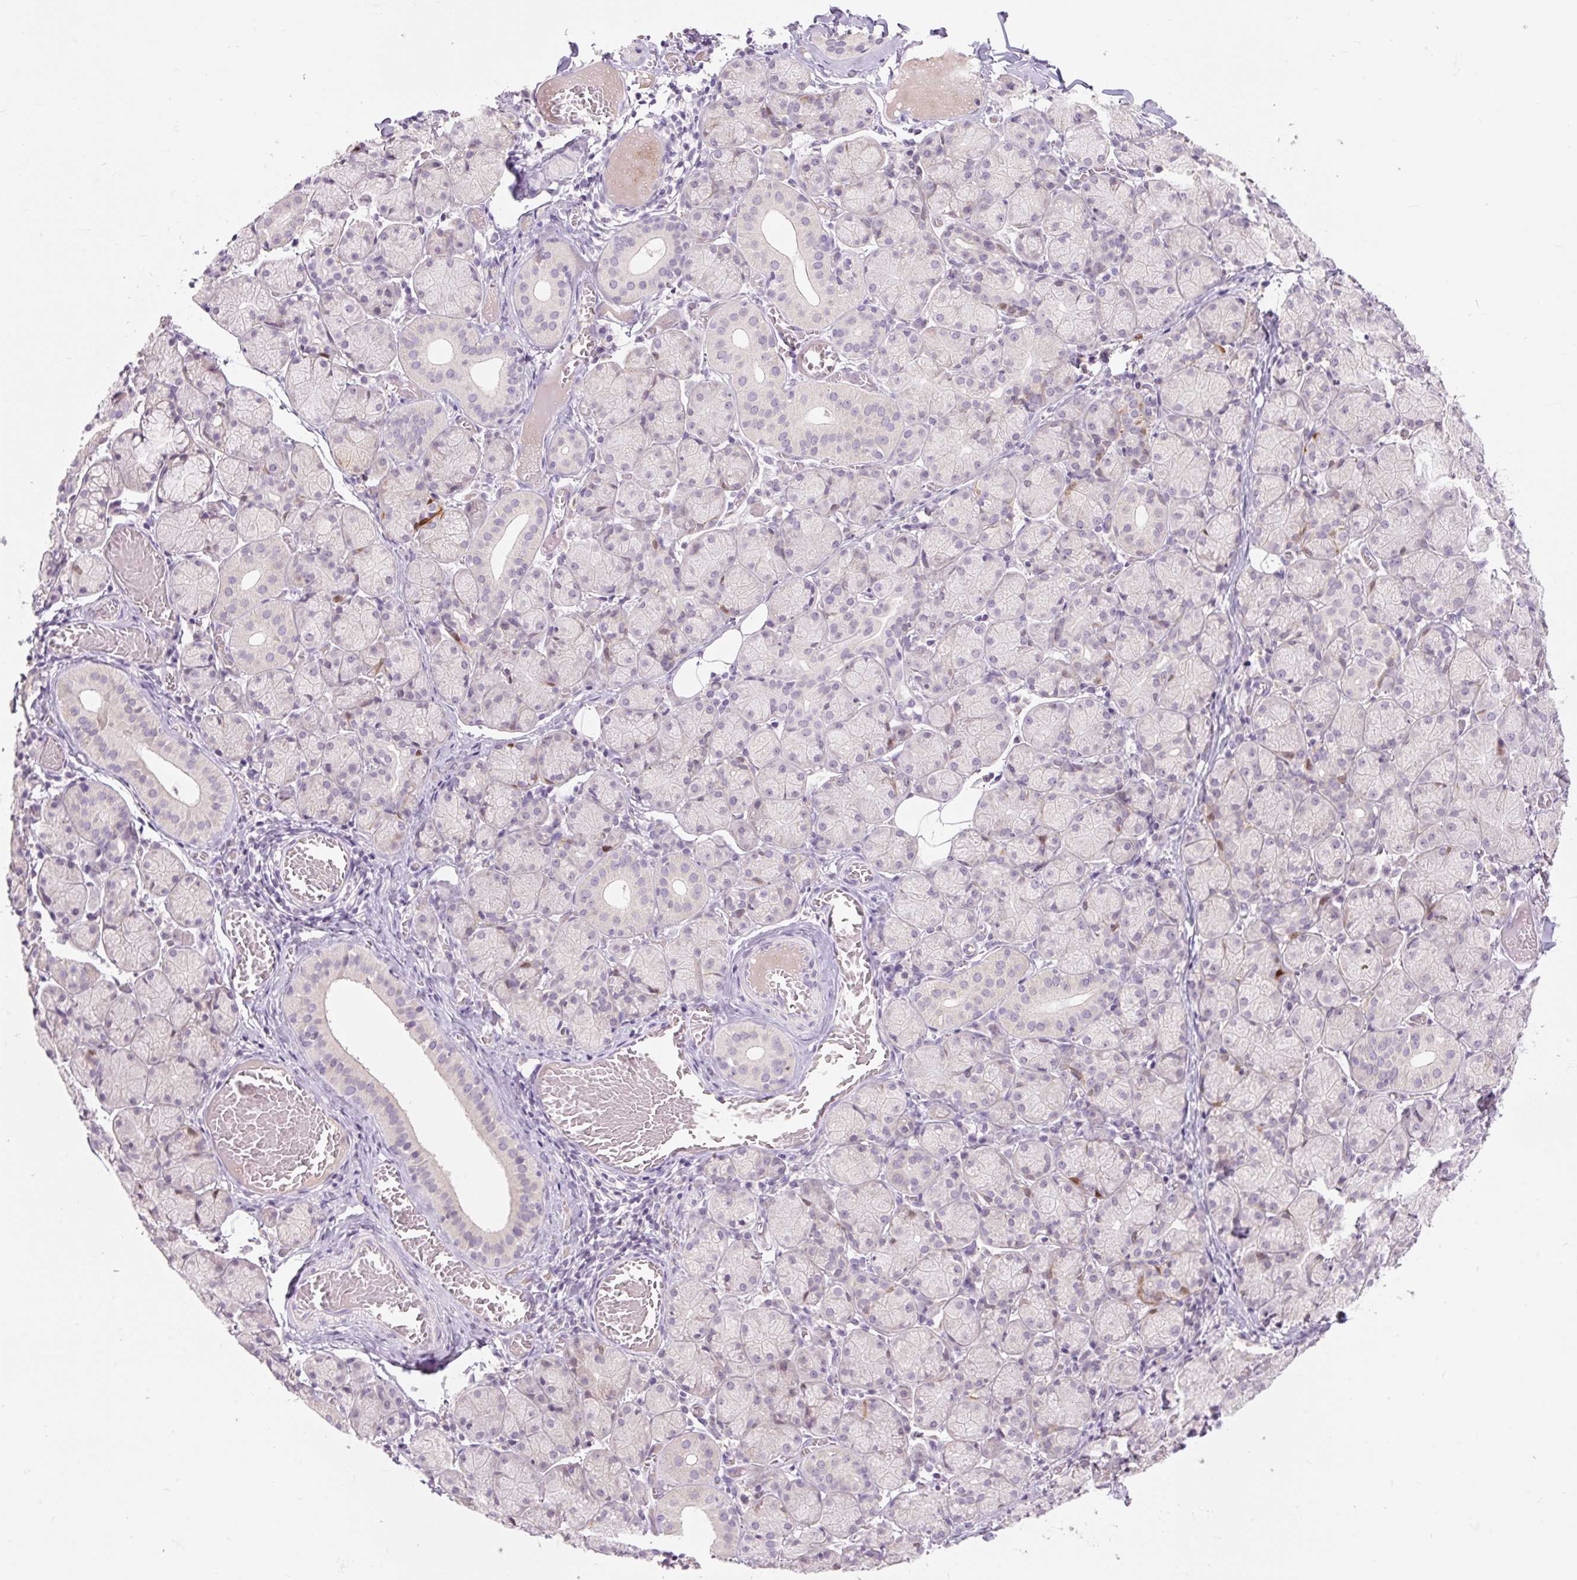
{"staining": {"intensity": "negative", "quantity": "none", "location": "none"}, "tissue": "salivary gland", "cell_type": "Glandular cells", "image_type": "normal", "snomed": [{"axis": "morphology", "description": "Normal tissue, NOS"}, {"axis": "topography", "description": "Salivary gland"}], "caption": "Protein analysis of benign salivary gland shows no significant staining in glandular cells. (DAB immunohistochemistry, high magnification).", "gene": "FABP7", "patient": {"sex": "female", "age": 24}}